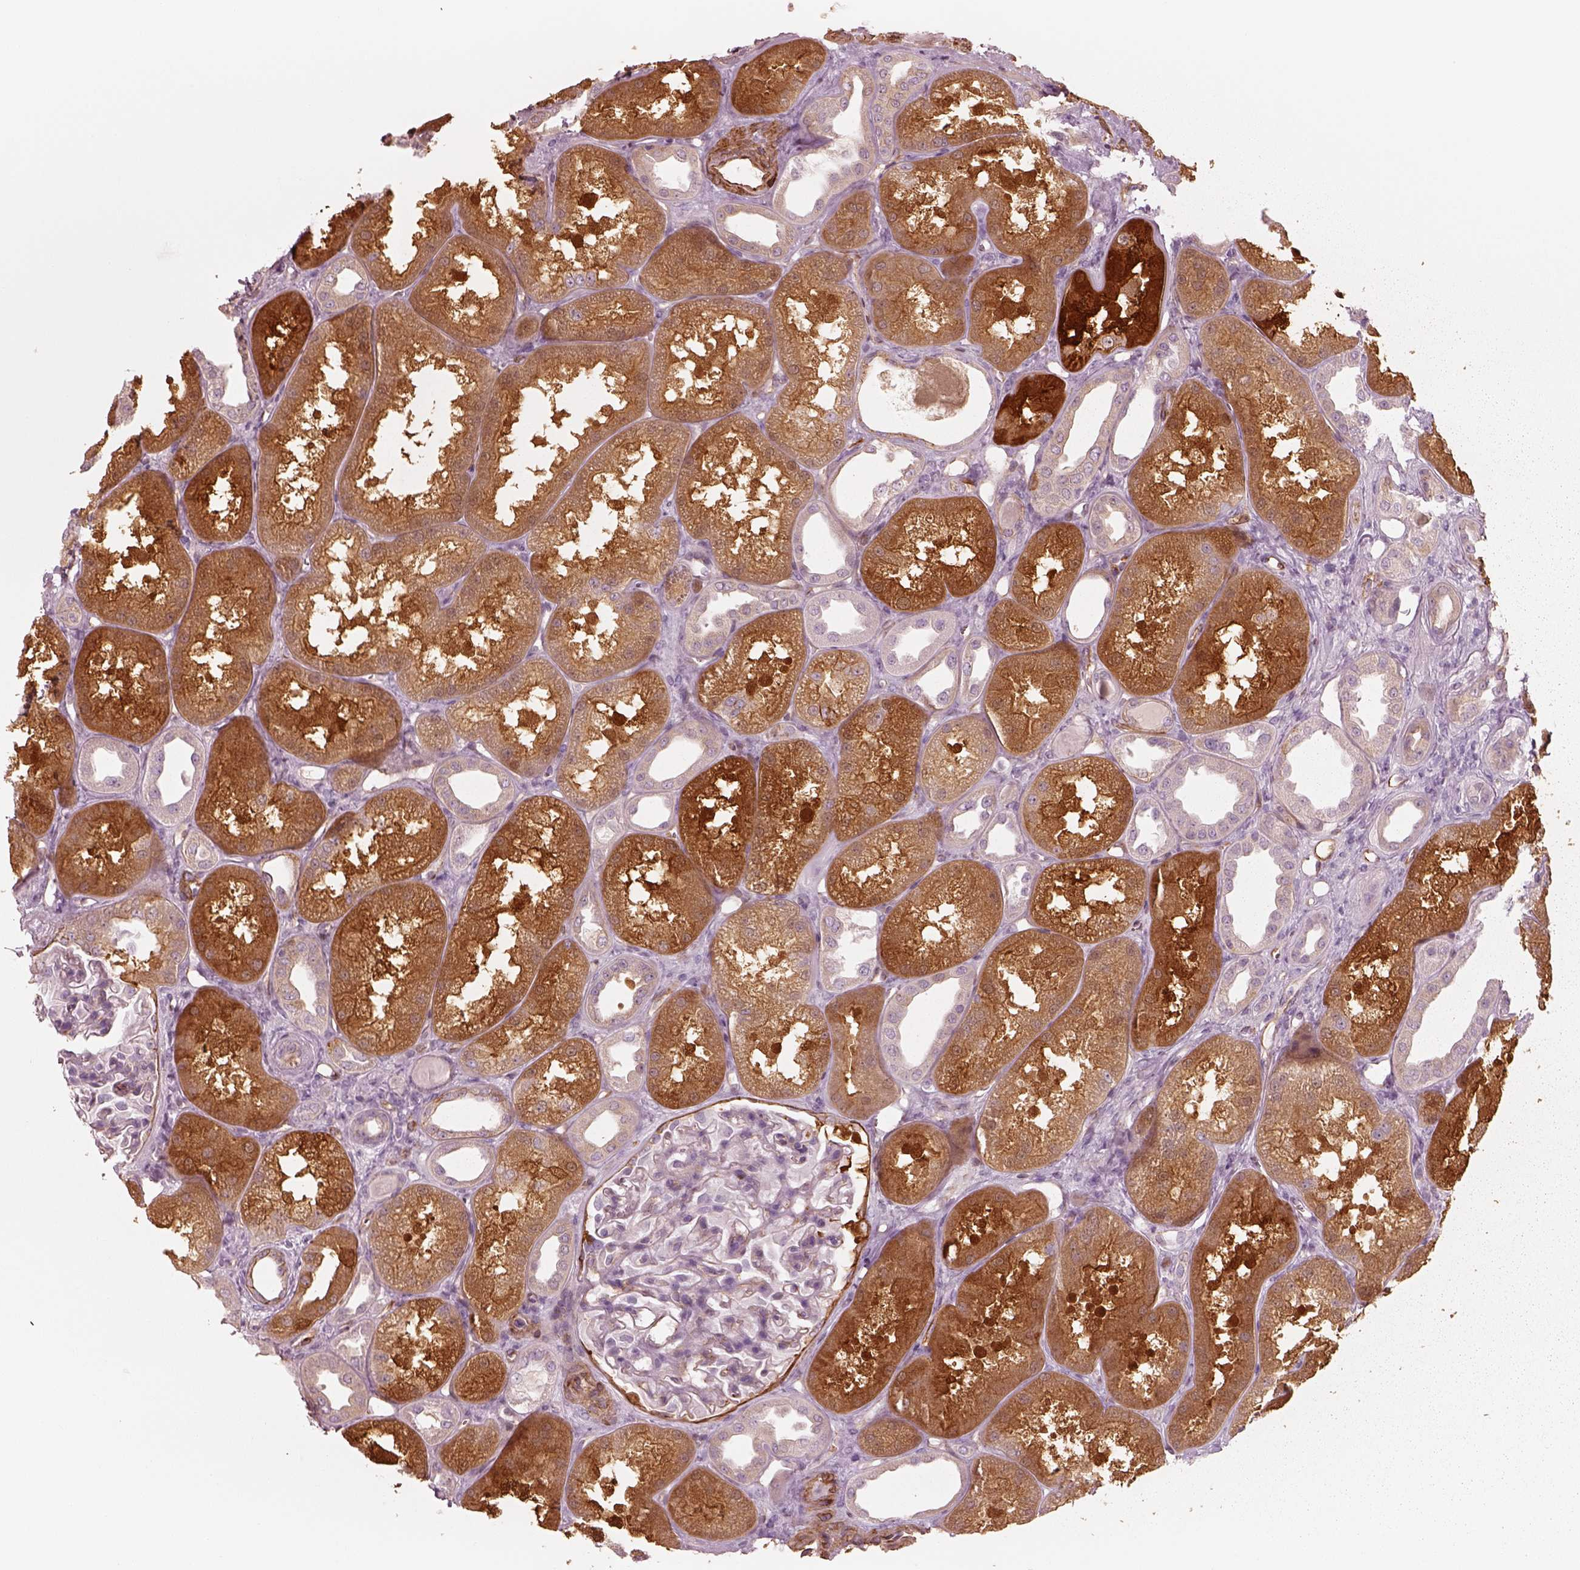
{"staining": {"intensity": "negative", "quantity": "none", "location": "none"}, "tissue": "kidney", "cell_type": "Cells in glomeruli", "image_type": "normal", "snomed": [{"axis": "morphology", "description": "Normal tissue, NOS"}, {"axis": "topography", "description": "Kidney"}], "caption": "The immunohistochemistry micrograph has no significant positivity in cells in glomeruli of kidney.", "gene": "CRYM", "patient": {"sex": "male", "age": 61}}